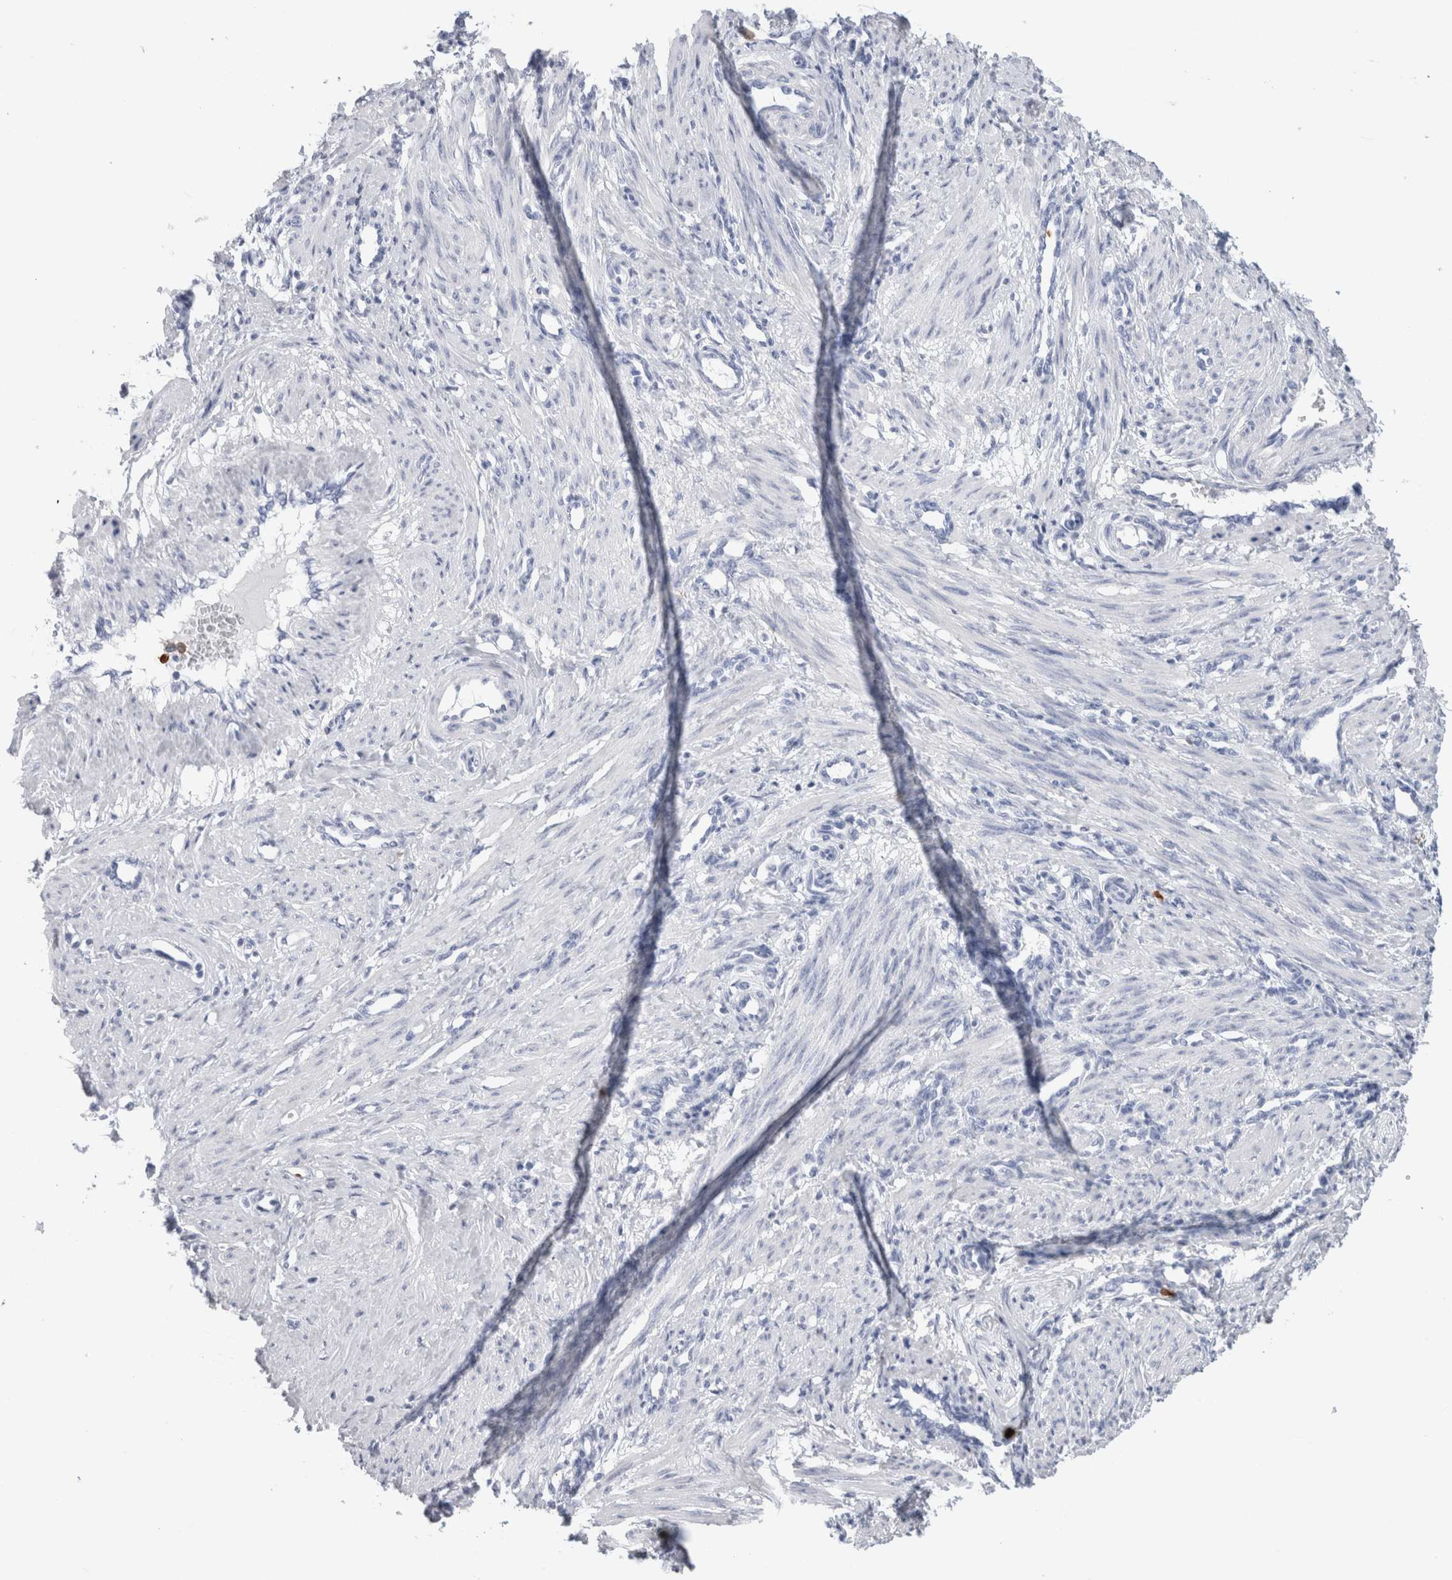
{"staining": {"intensity": "negative", "quantity": "none", "location": "none"}, "tissue": "smooth muscle", "cell_type": "Smooth muscle cells", "image_type": "normal", "snomed": [{"axis": "morphology", "description": "Normal tissue, NOS"}, {"axis": "topography", "description": "Endometrium"}], "caption": "Unremarkable smooth muscle was stained to show a protein in brown. There is no significant positivity in smooth muscle cells. The staining was performed using DAB to visualize the protein expression in brown, while the nuclei were stained in blue with hematoxylin (Magnification: 20x).", "gene": "S100A8", "patient": {"sex": "female", "age": 33}}